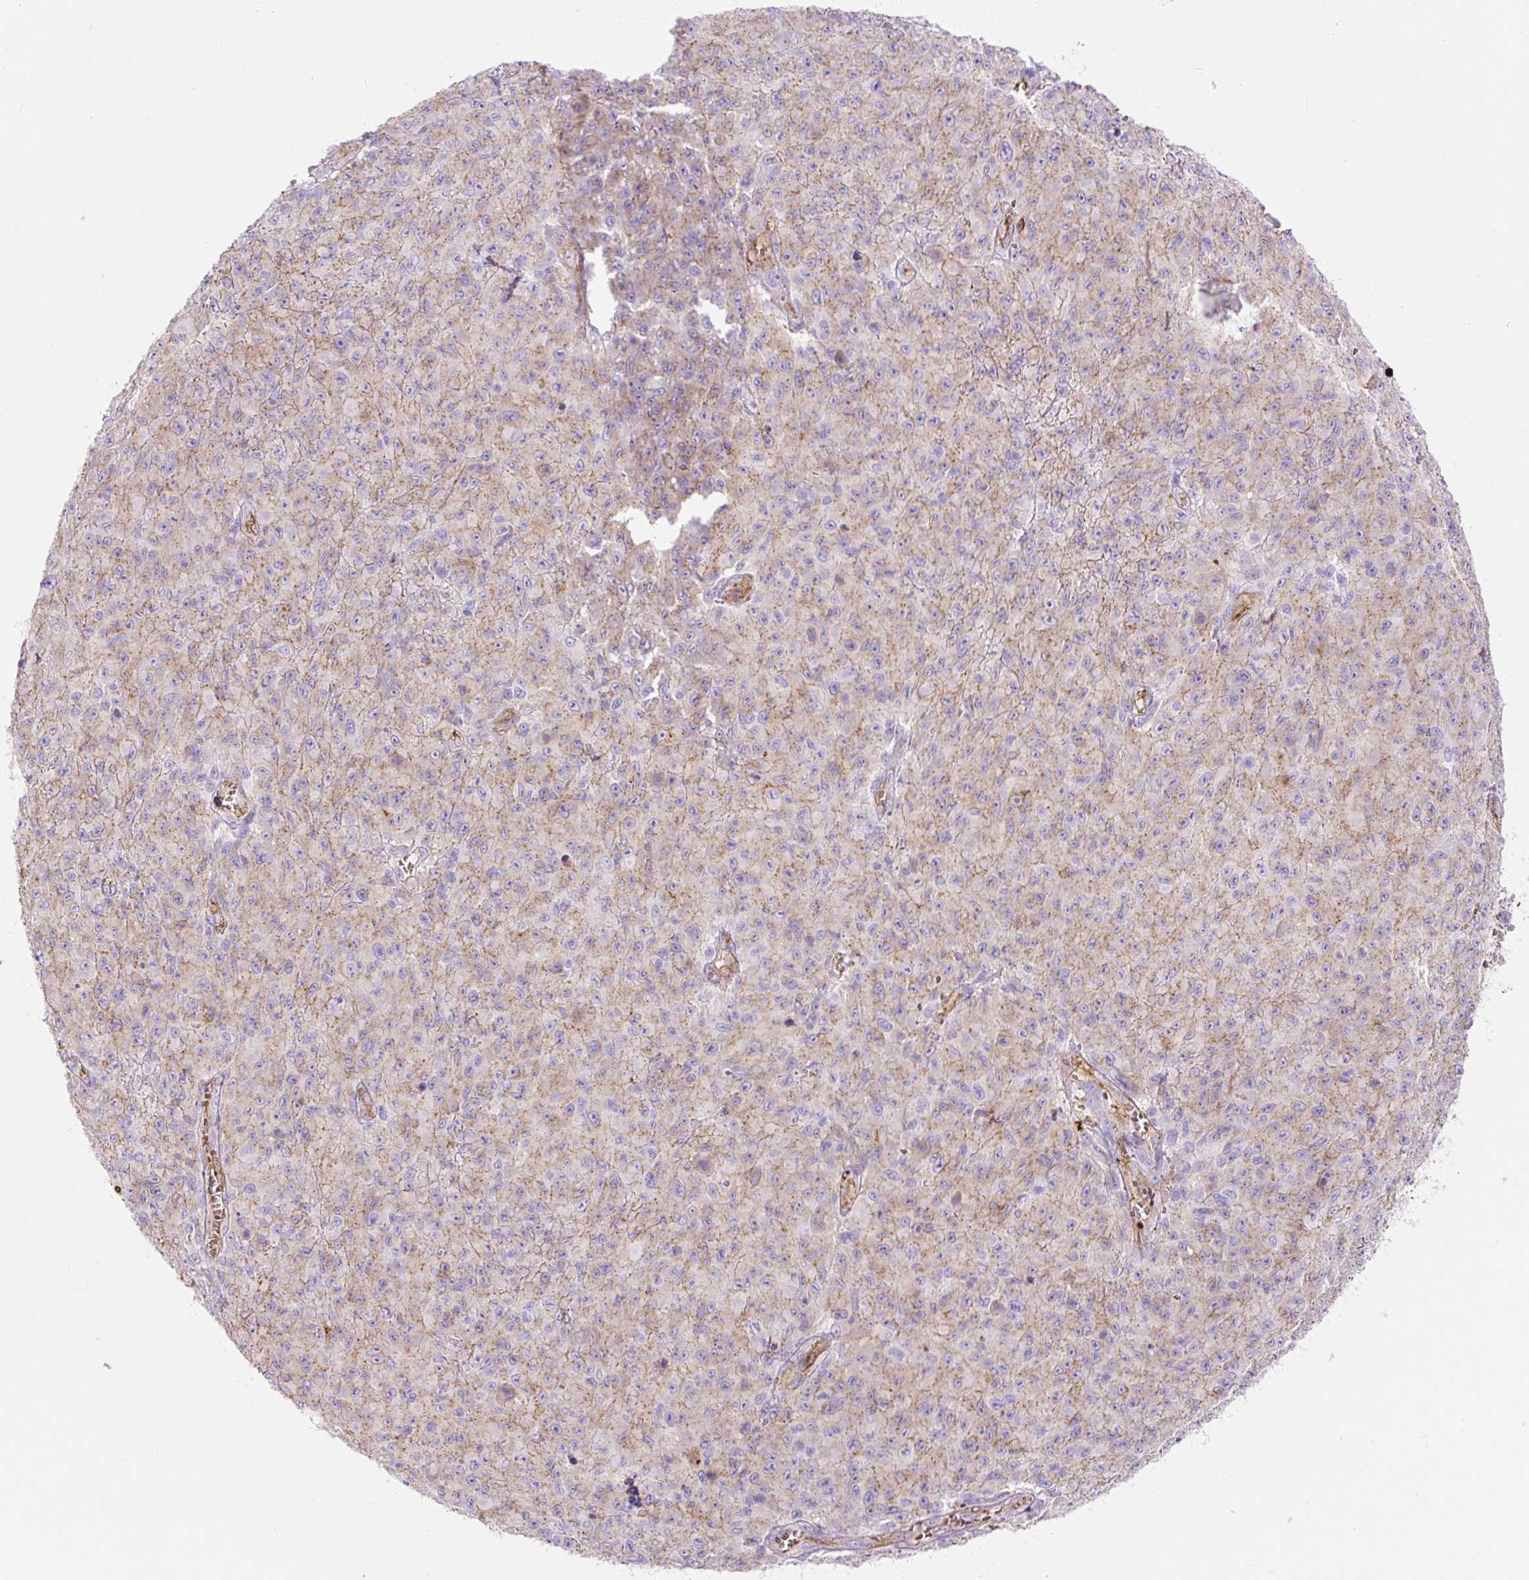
{"staining": {"intensity": "weak", "quantity": "25%-75%", "location": "cytoplasmic/membranous"}, "tissue": "melanoma", "cell_type": "Tumor cells", "image_type": "cancer", "snomed": [{"axis": "morphology", "description": "Malignant melanoma, NOS"}, {"axis": "topography", "description": "Skin"}], "caption": "Melanoma tissue shows weak cytoplasmic/membranous positivity in about 25%-75% of tumor cells, visualized by immunohistochemistry.", "gene": "HIP1R", "patient": {"sex": "male", "age": 46}}